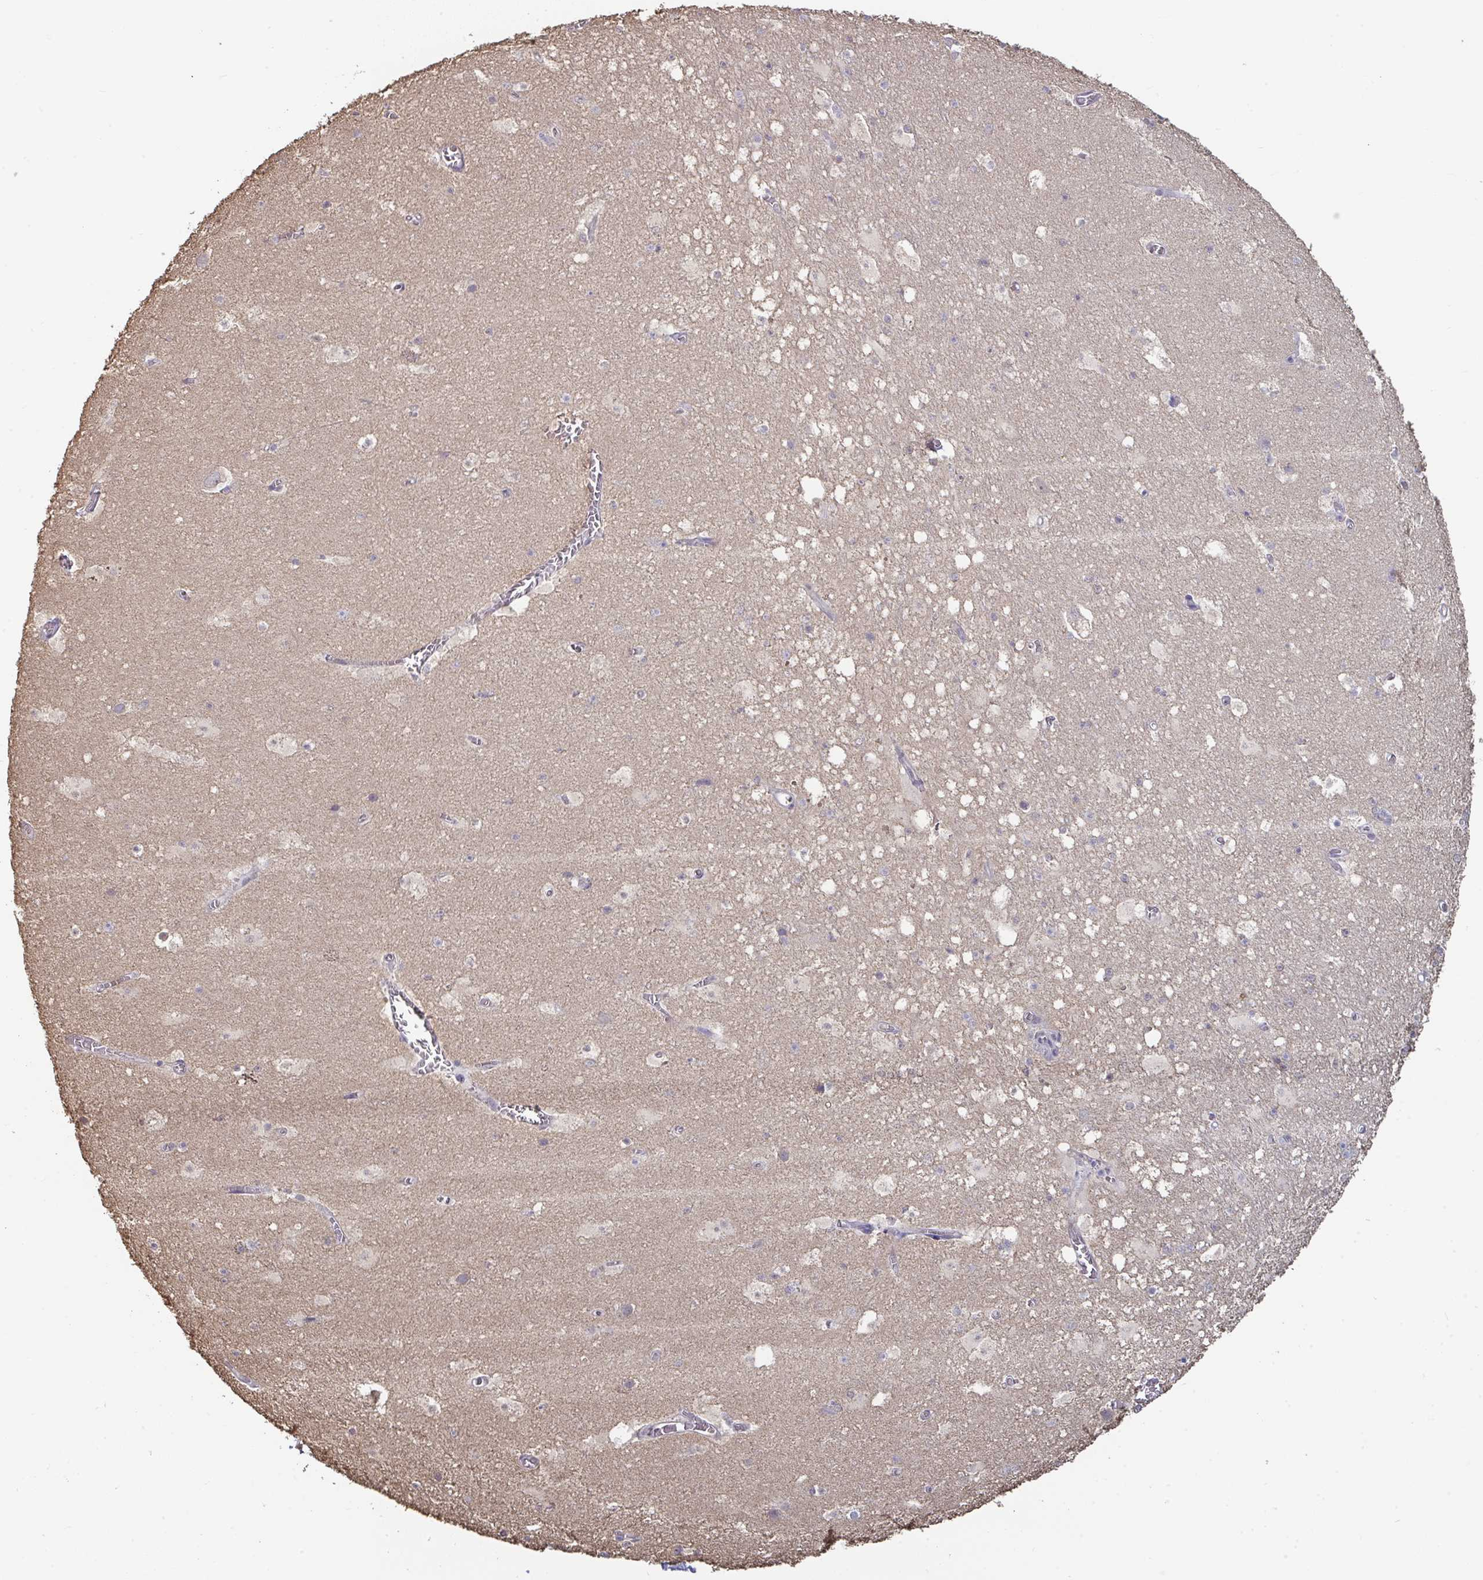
{"staining": {"intensity": "negative", "quantity": "none", "location": "none"}, "tissue": "hippocampus", "cell_type": "Glial cells", "image_type": "normal", "snomed": [{"axis": "morphology", "description": "Normal tissue, NOS"}, {"axis": "topography", "description": "Hippocampus"}], "caption": "DAB (3,3'-diaminobenzidine) immunohistochemical staining of normal human hippocampus reveals no significant staining in glial cells. The staining is performed using DAB brown chromogen with nuclei counter-stained in using hematoxylin.", "gene": "LIX1", "patient": {"sex": "female", "age": 42}}